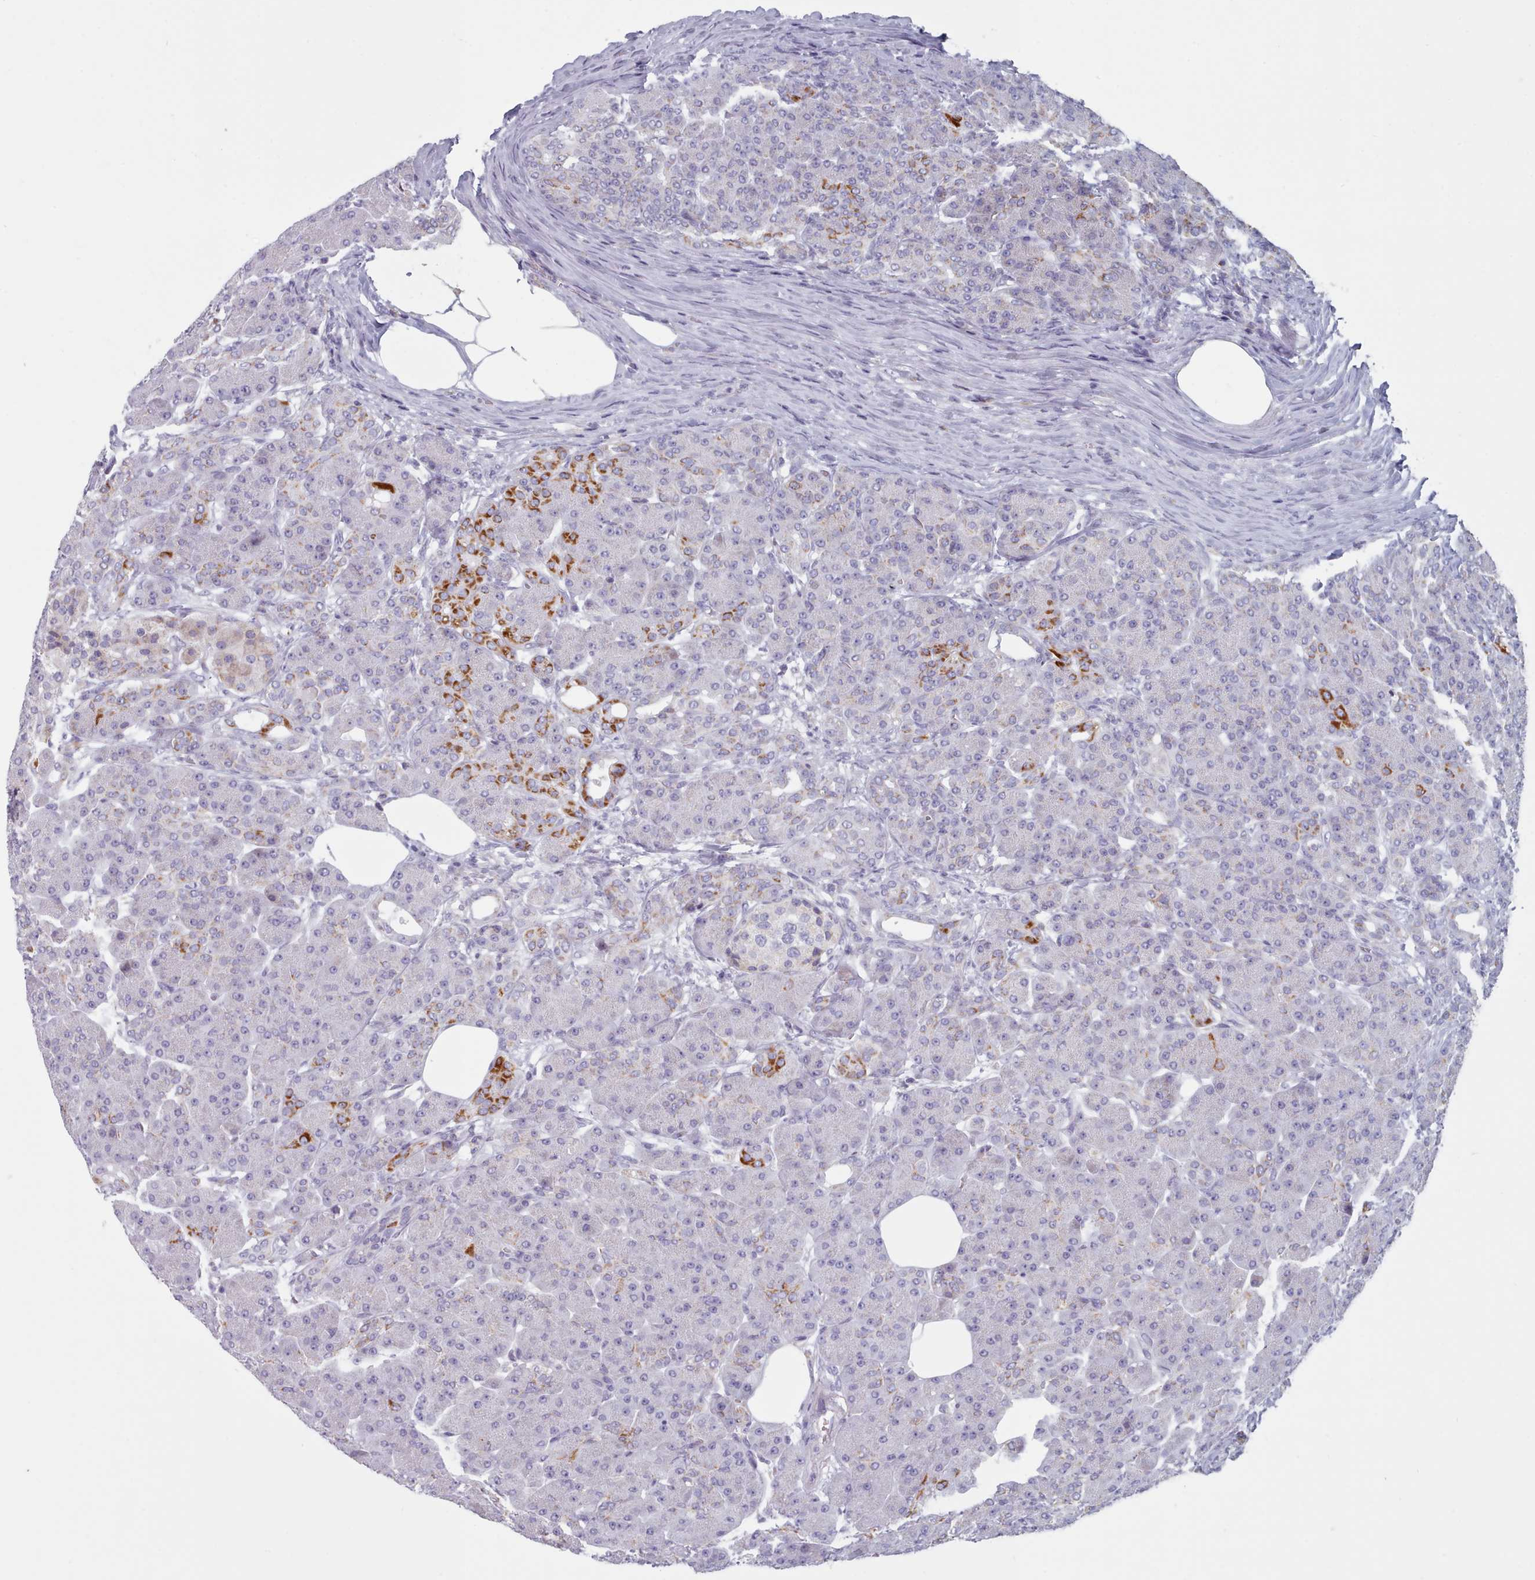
{"staining": {"intensity": "strong", "quantity": "<25%", "location": "cytoplasmic/membranous"}, "tissue": "pancreas", "cell_type": "Exocrine glandular cells", "image_type": "normal", "snomed": [{"axis": "morphology", "description": "Normal tissue, NOS"}, {"axis": "topography", "description": "Pancreas"}], "caption": "The image demonstrates immunohistochemical staining of unremarkable pancreas. There is strong cytoplasmic/membranous expression is present in about <25% of exocrine glandular cells. (Stains: DAB (3,3'-diaminobenzidine) in brown, nuclei in blue, Microscopy: brightfield microscopy at high magnification).", "gene": "FAM170B", "patient": {"sex": "male", "age": 63}}